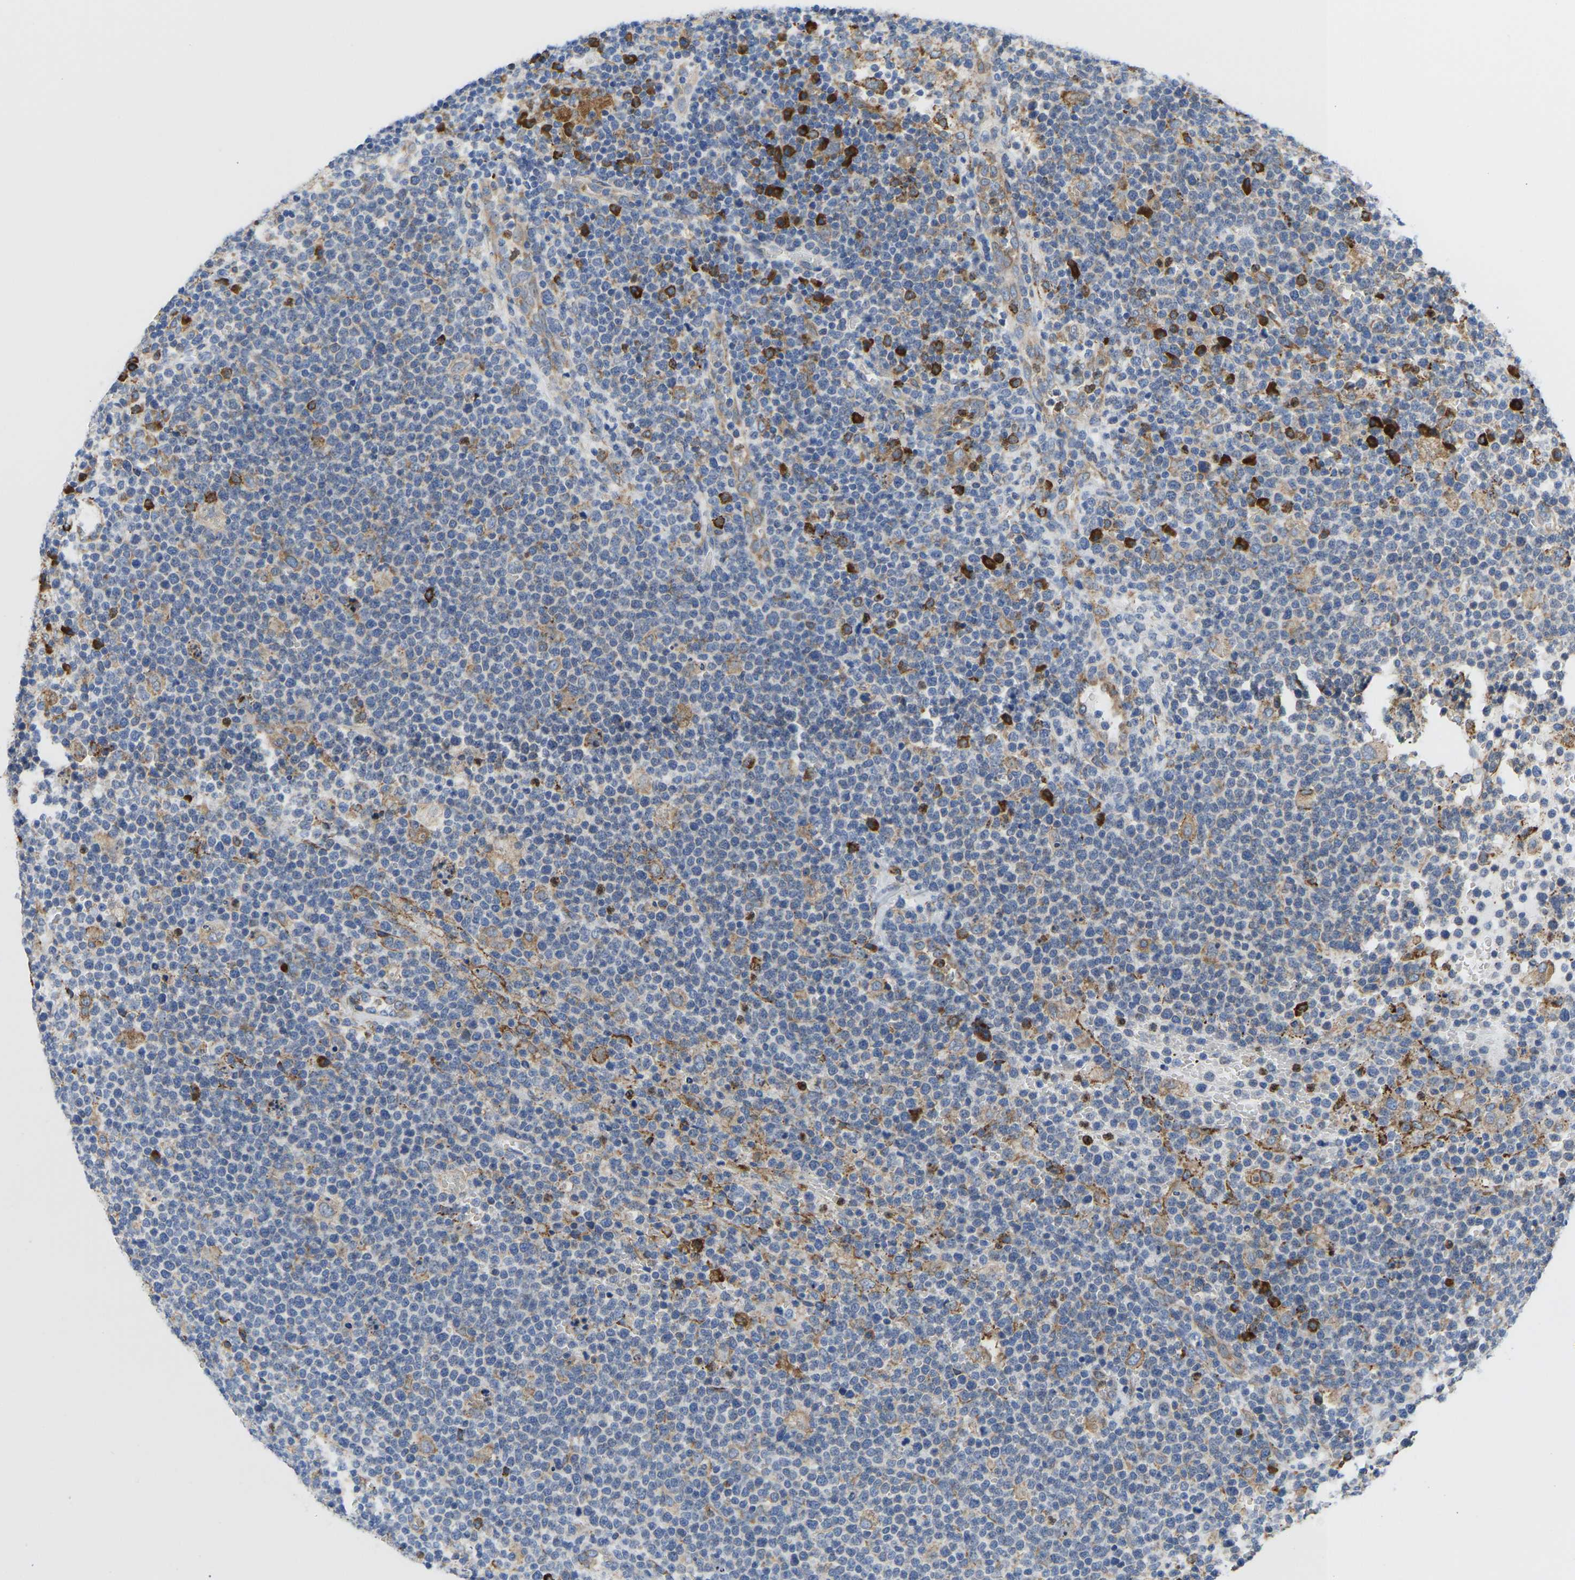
{"staining": {"intensity": "weak", "quantity": ">75%", "location": "cytoplasmic/membranous"}, "tissue": "lymphoma", "cell_type": "Tumor cells", "image_type": "cancer", "snomed": [{"axis": "morphology", "description": "Malignant lymphoma, non-Hodgkin's type, High grade"}, {"axis": "topography", "description": "Lymph node"}], "caption": "Immunohistochemistry (IHC) histopathology image of neoplastic tissue: human lymphoma stained using immunohistochemistry exhibits low levels of weak protein expression localized specifically in the cytoplasmic/membranous of tumor cells, appearing as a cytoplasmic/membranous brown color.", "gene": "P4HB", "patient": {"sex": "male", "age": 61}}